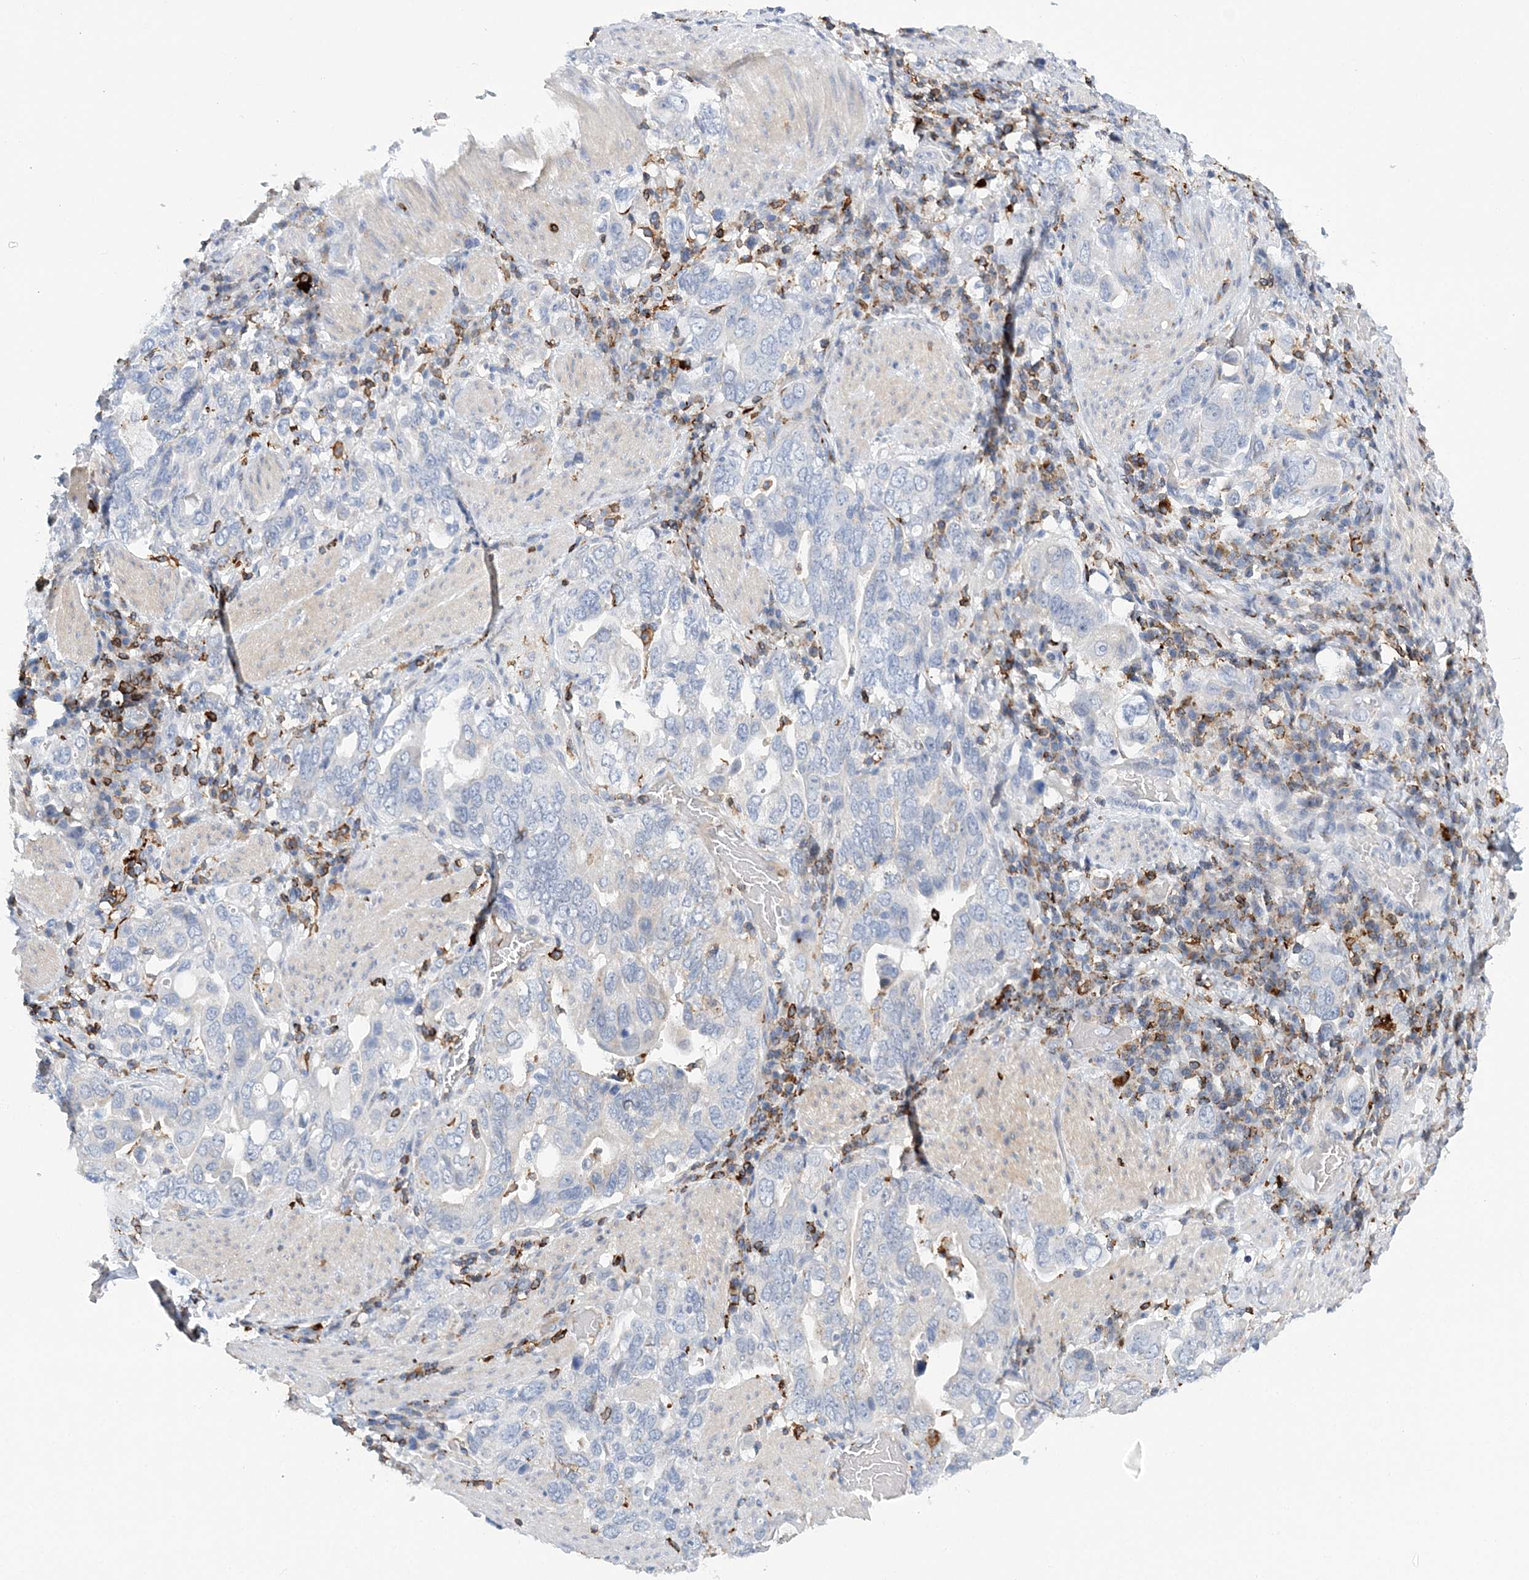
{"staining": {"intensity": "negative", "quantity": "none", "location": "none"}, "tissue": "stomach cancer", "cell_type": "Tumor cells", "image_type": "cancer", "snomed": [{"axis": "morphology", "description": "Adenocarcinoma, NOS"}, {"axis": "topography", "description": "Stomach, upper"}], "caption": "DAB (3,3'-diaminobenzidine) immunohistochemical staining of human adenocarcinoma (stomach) shows no significant expression in tumor cells.", "gene": "PRMT9", "patient": {"sex": "male", "age": 62}}